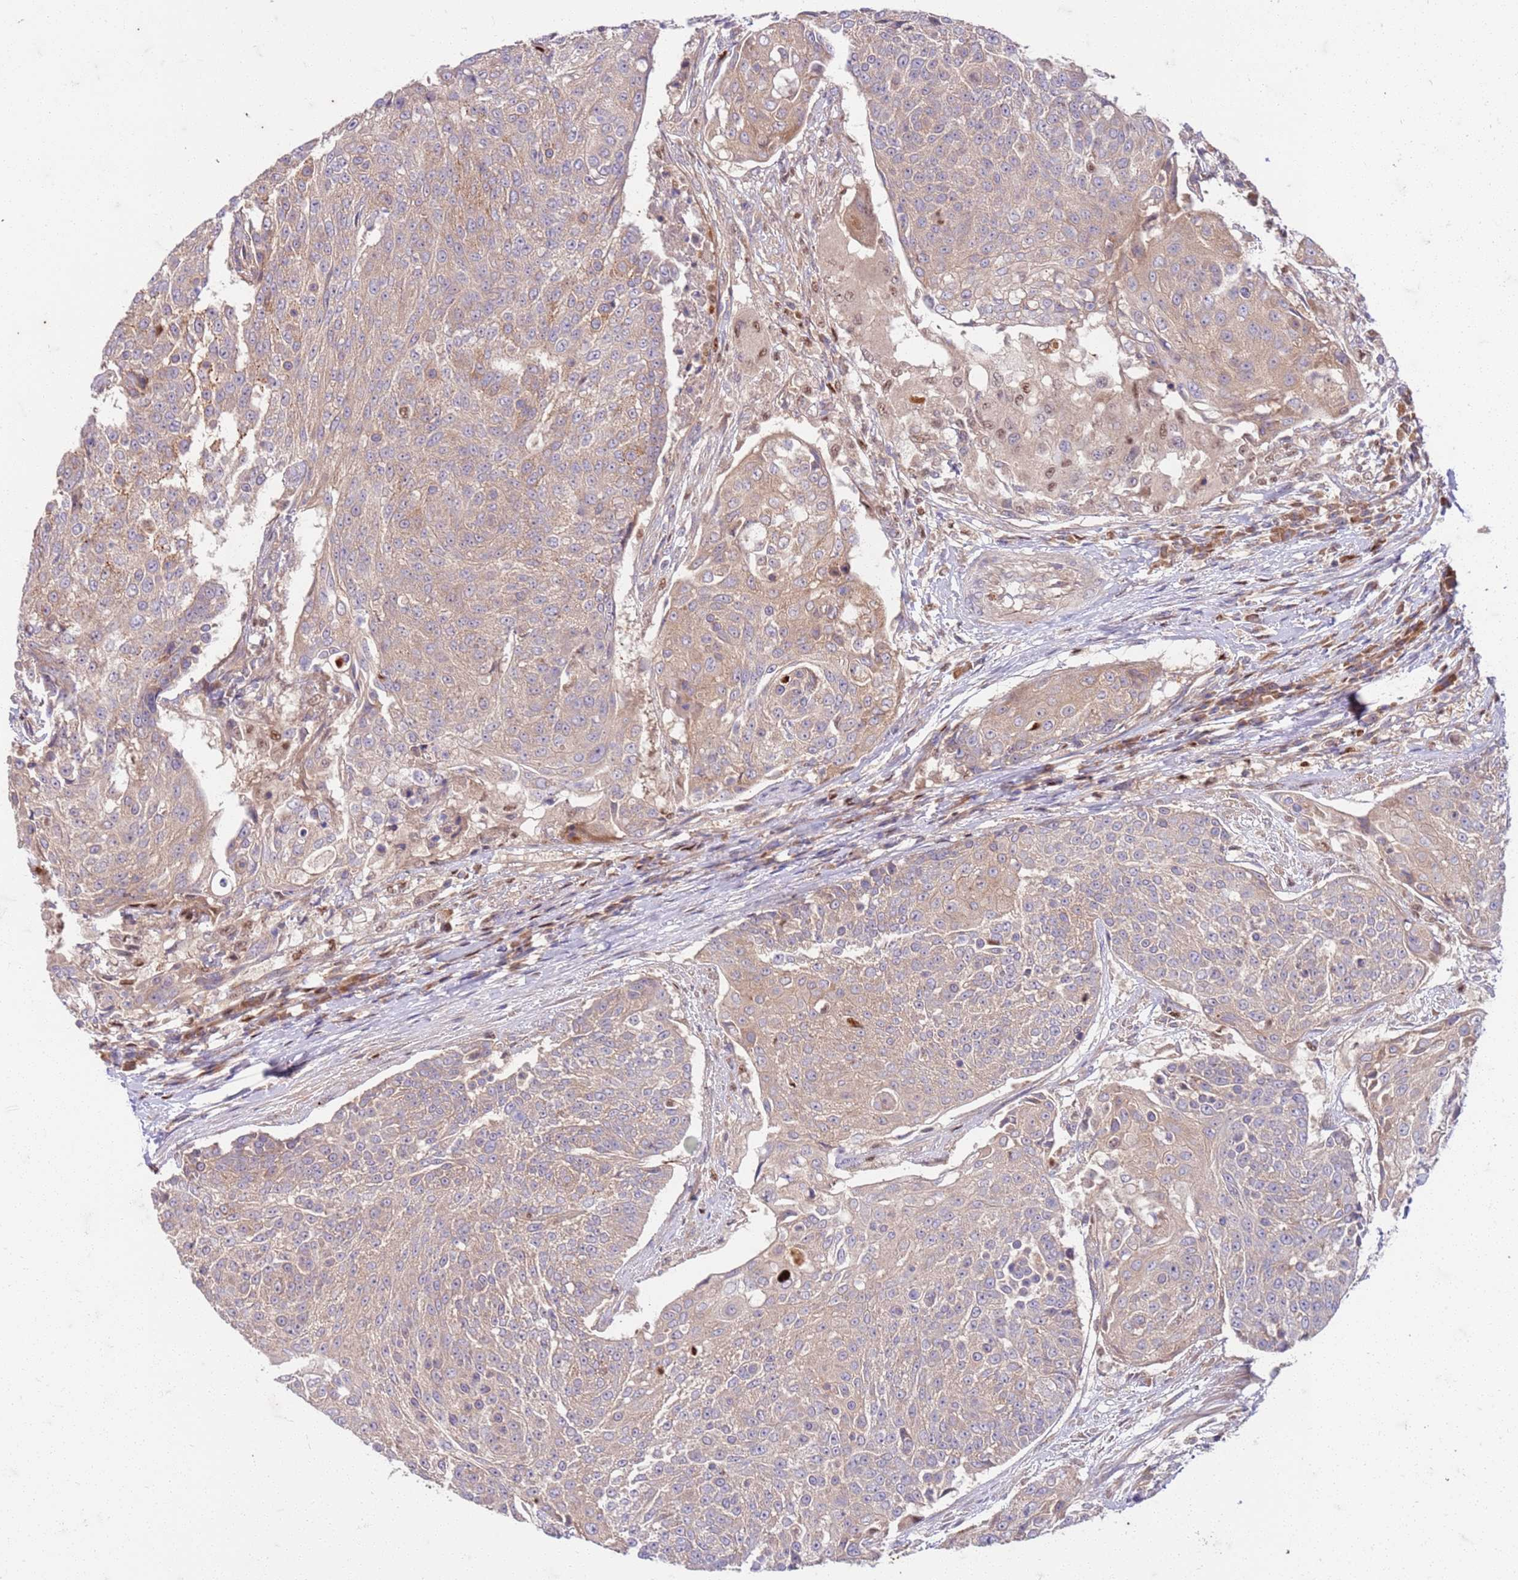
{"staining": {"intensity": "weak", "quantity": "25%-75%", "location": "cytoplasmic/membranous"}, "tissue": "urothelial cancer", "cell_type": "Tumor cells", "image_type": "cancer", "snomed": [{"axis": "morphology", "description": "Urothelial carcinoma, High grade"}, {"axis": "topography", "description": "Urinary bladder"}], "caption": "An image of human urothelial cancer stained for a protein shows weak cytoplasmic/membranous brown staining in tumor cells.", "gene": "OSBP", "patient": {"sex": "female", "age": 63}}